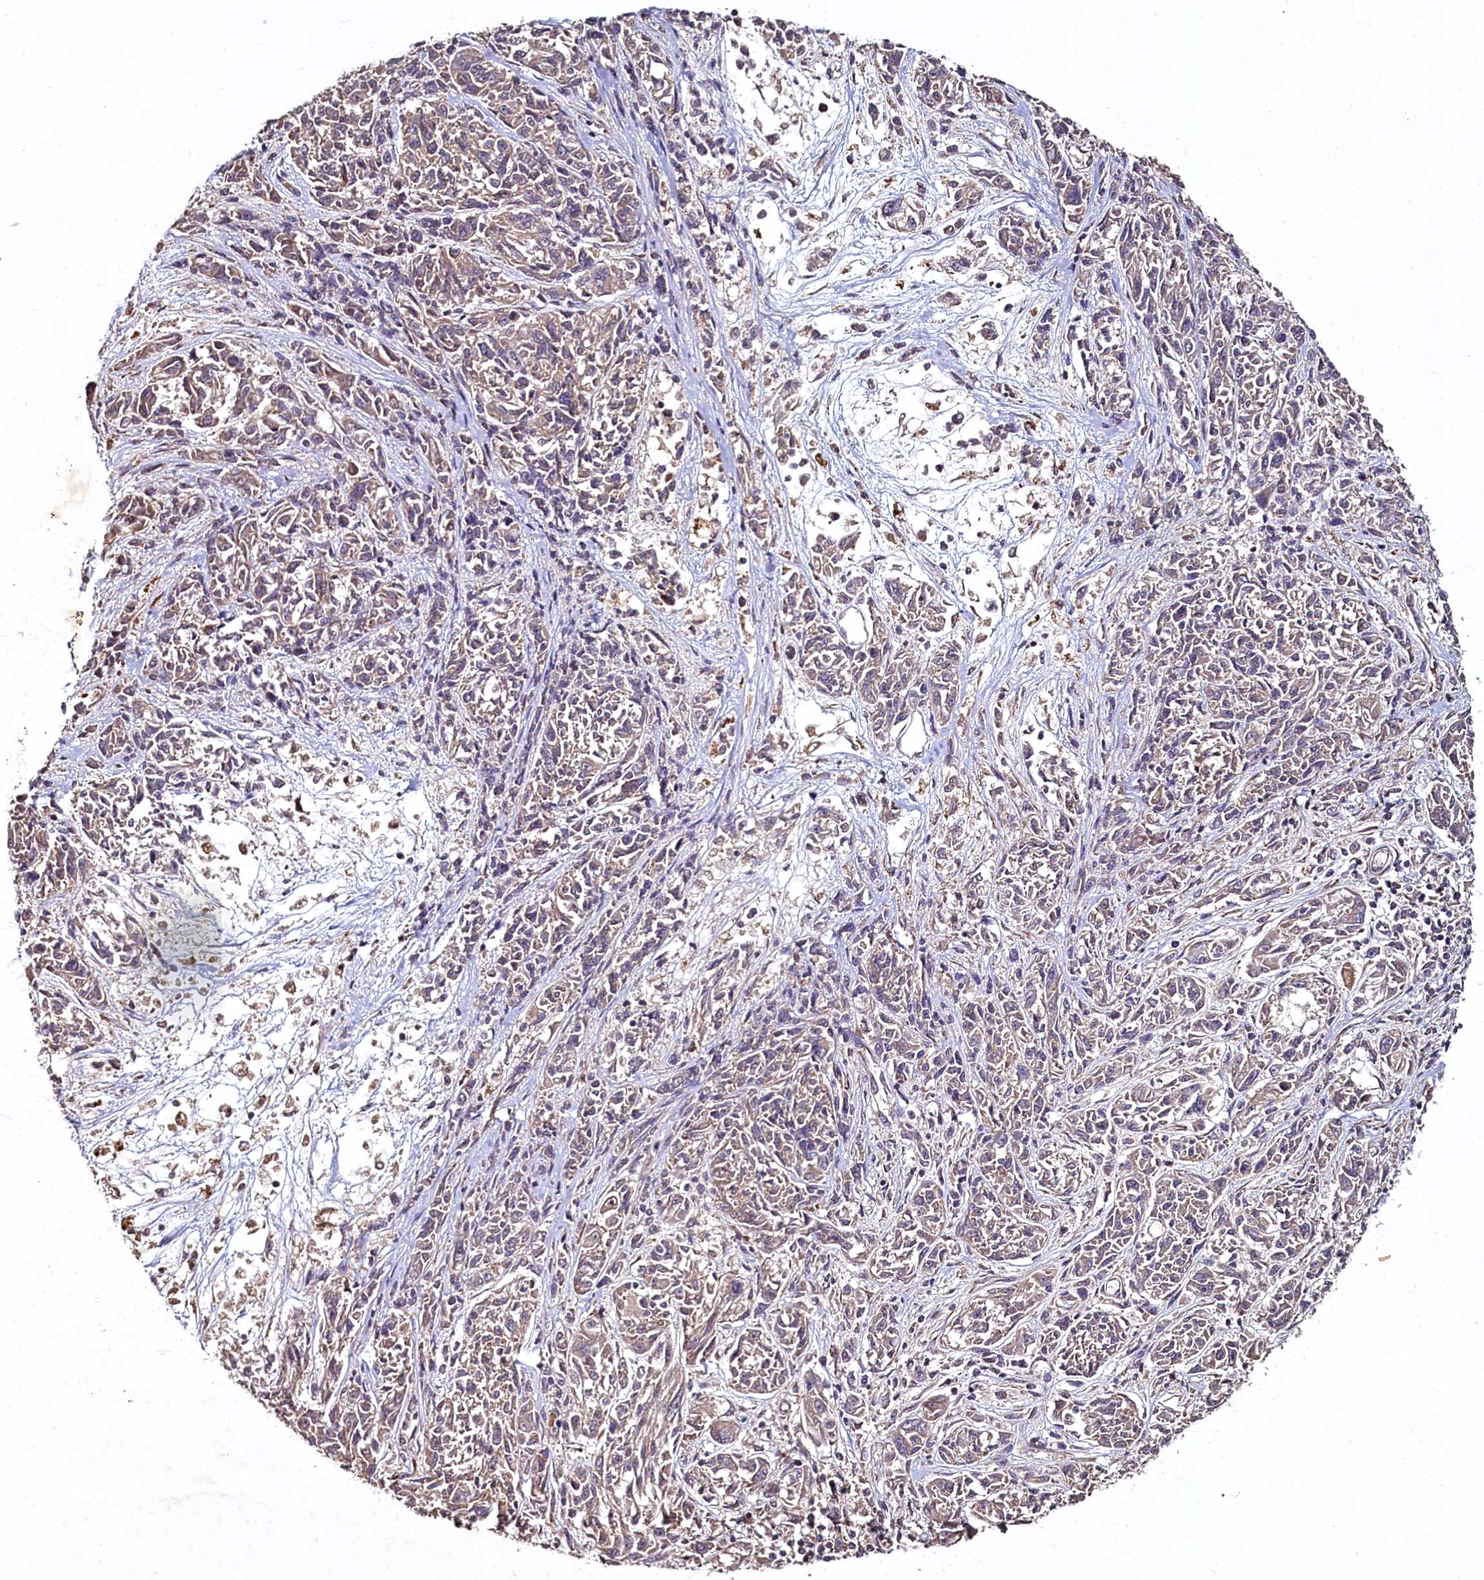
{"staining": {"intensity": "weak", "quantity": "25%-75%", "location": "cytoplasmic/membranous"}, "tissue": "melanoma", "cell_type": "Tumor cells", "image_type": "cancer", "snomed": [{"axis": "morphology", "description": "Malignant melanoma, NOS"}, {"axis": "topography", "description": "Skin"}], "caption": "Immunohistochemical staining of melanoma reveals low levels of weak cytoplasmic/membranous positivity in about 25%-75% of tumor cells.", "gene": "SEC24C", "patient": {"sex": "male", "age": 53}}